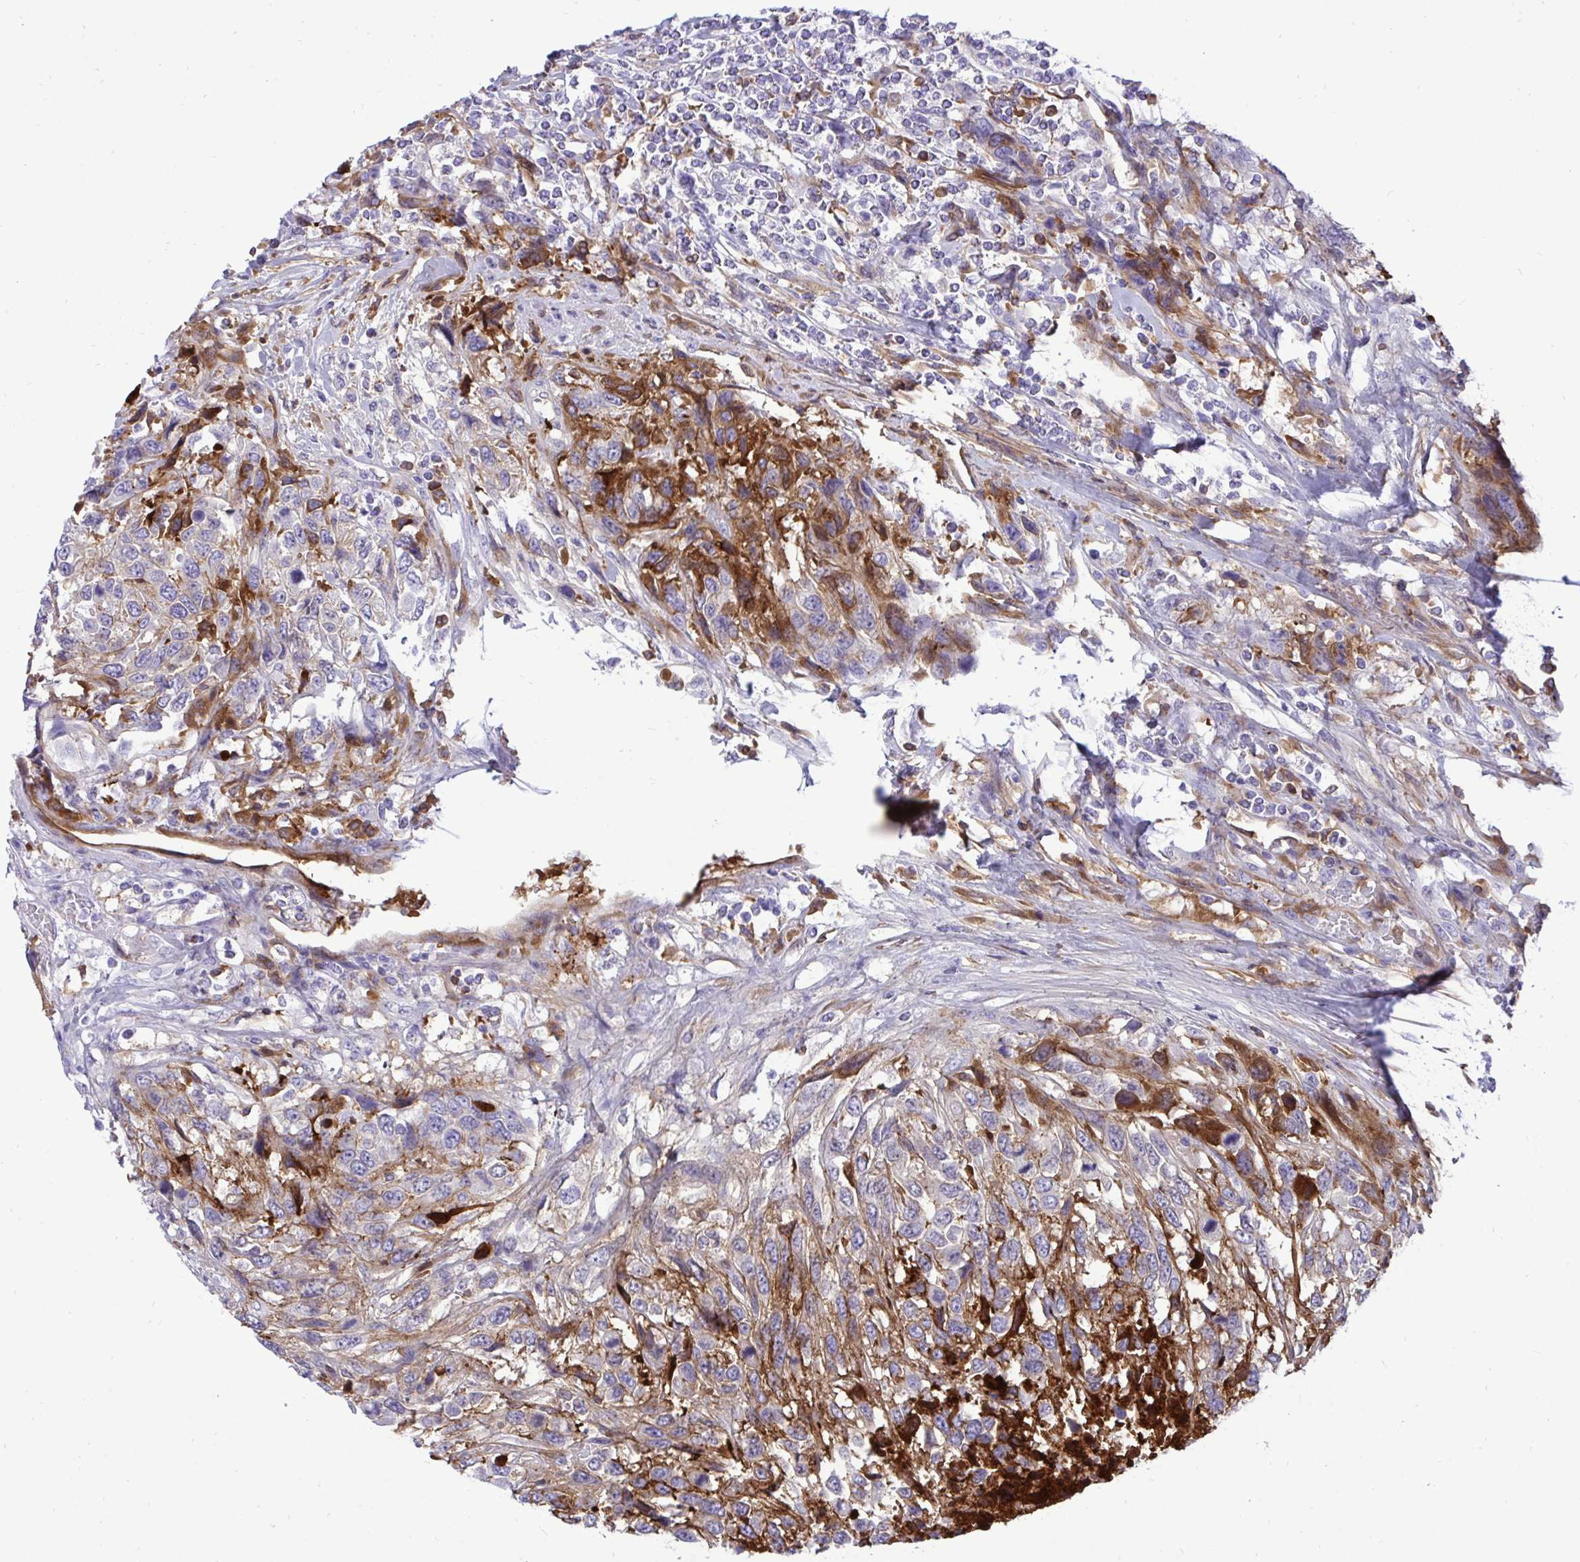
{"staining": {"intensity": "moderate", "quantity": "<25%", "location": "cytoplasmic/membranous"}, "tissue": "urothelial cancer", "cell_type": "Tumor cells", "image_type": "cancer", "snomed": [{"axis": "morphology", "description": "Urothelial carcinoma, High grade"}, {"axis": "topography", "description": "Urinary bladder"}], "caption": "Tumor cells demonstrate low levels of moderate cytoplasmic/membranous expression in approximately <25% of cells in human high-grade urothelial carcinoma.", "gene": "F2", "patient": {"sex": "female", "age": 70}}